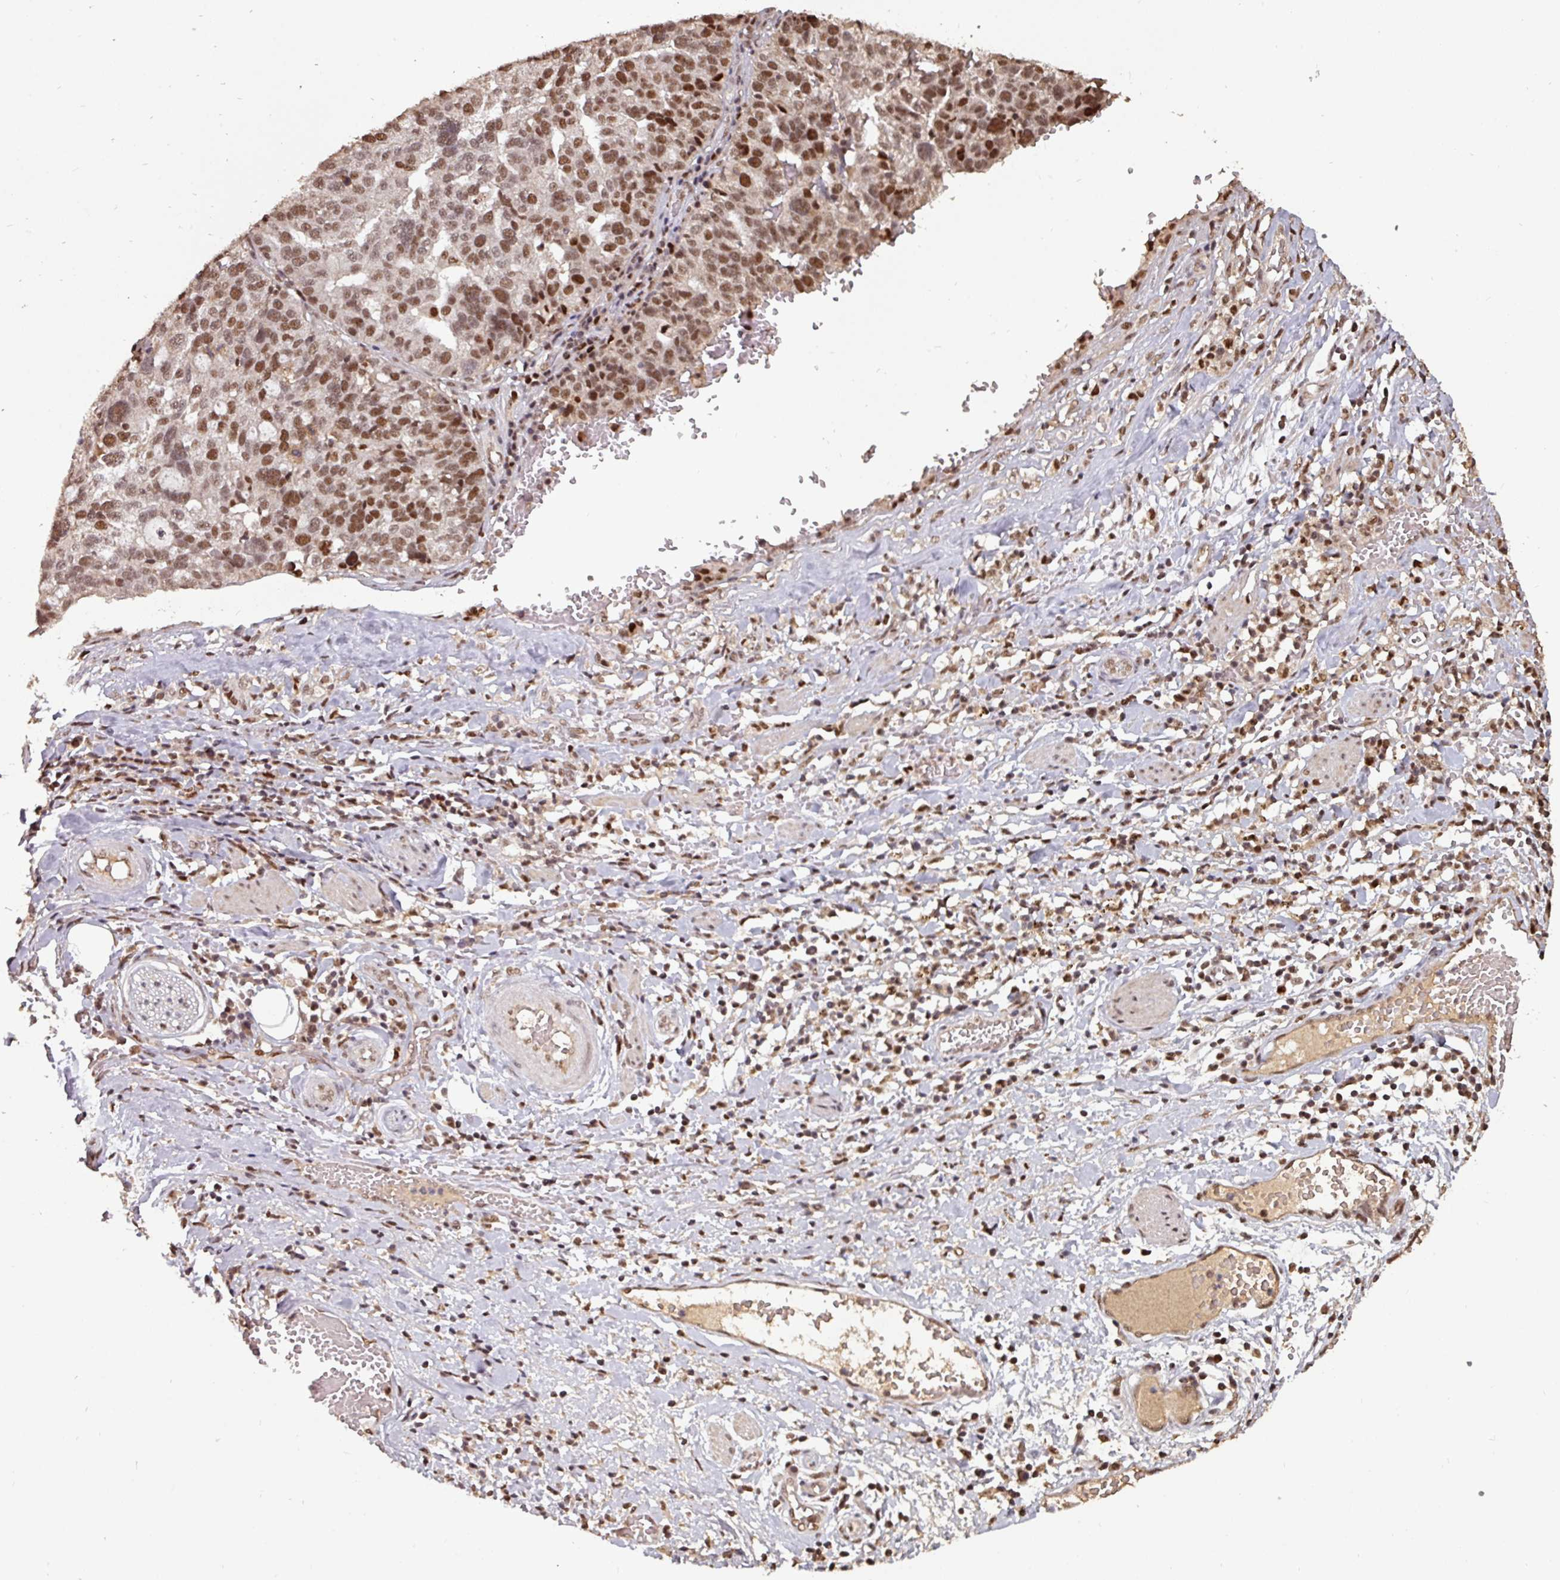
{"staining": {"intensity": "moderate", "quantity": ">75%", "location": "nuclear"}, "tissue": "ovarian cancer", "cell_type": "Tumor cells", "image_type": "cancer", "snomed": [{"axis": "morphology", "description": "Cystadenocarcinoma, serous, NOS"}, {"axis": "topography", "description": "Ovary"}], "caption": "This photomicrograph demonstrates IHC staining of human ovarian cancer (serous cystadenocarcinoma), with medium moderate nuclear expression in about >75% of tumor cells.", "gene": "POLD1", "patient": {"sex": "female", "age": 59}}